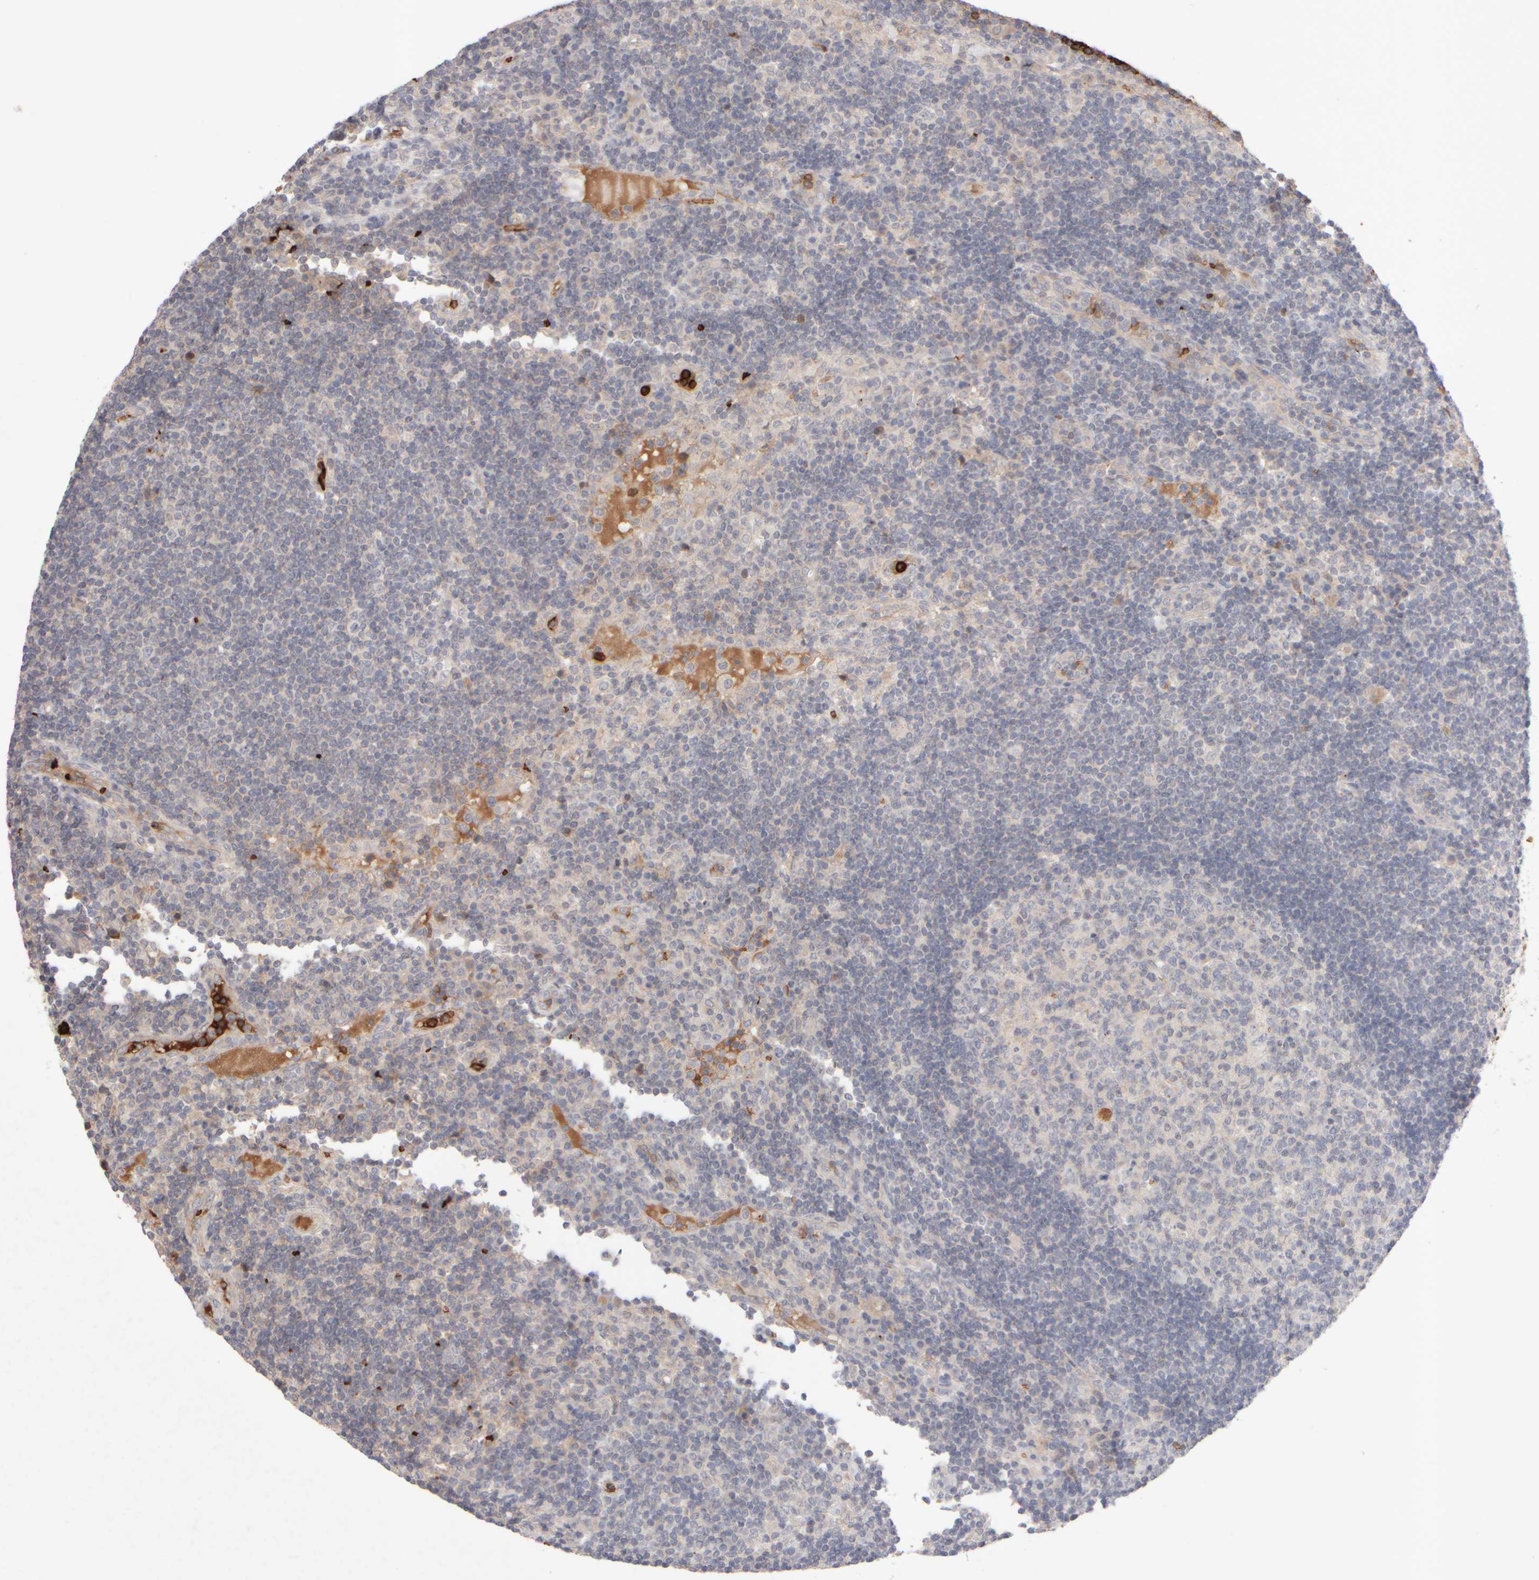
{"staining": {"intensity": "negative", "quantity": "none", "location": "none"}, "tissue": "lymph node", "cell_type": "Germinal center cells", "image_type": "normal", "snomed": [{"axis": "morphology", "description": "Normal tissue, NOS"}, {"axis": "topography", "description": "Lymph node"}], "caption": "IHC of normal lymph node reveals no positivity in germinal center cells.", "gene": "MST1", "patient": {"sex": "female", "age": 53}}